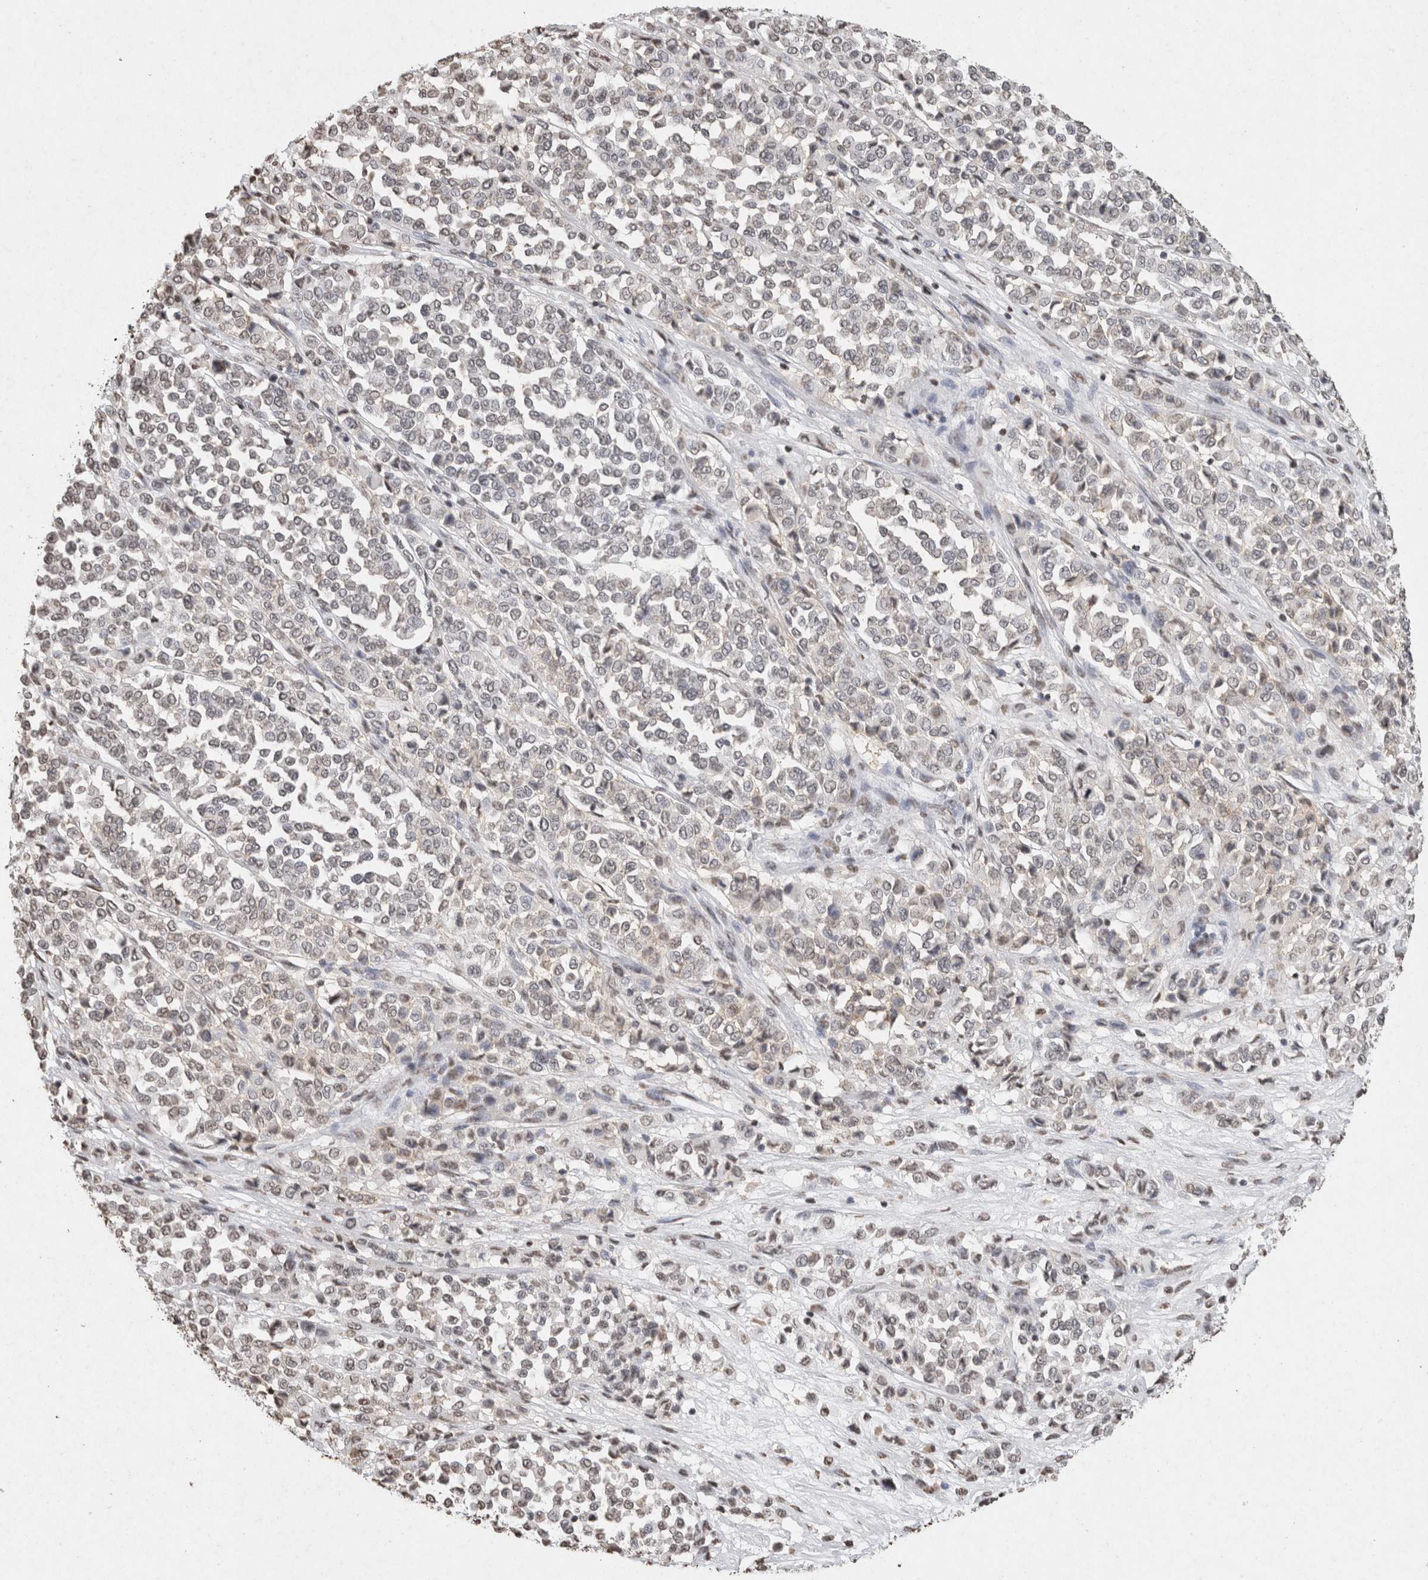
{"staining": {"intensity": "weak", "quantity": "25%-75%", "location": "nuclear"}, "tissue": "melanoma", "cell_type": "Tumor cells", "image_type": "cancer", "snomed": [{"axis": "morphology", "description": "Malignant melanoma, Metastatic site"}, {"axis": "topography", "description": "Pancreas"}], "caption": "A high-resolution micrograph shows immunohistochemistry (IHC) staining of malignant melanoma (metastatic site), which shows weak nuclear positivity in approximately 25%-75% of tumor cells.", "gene": "CNTN1", "patient": {"sex": "female", "age": 30}}